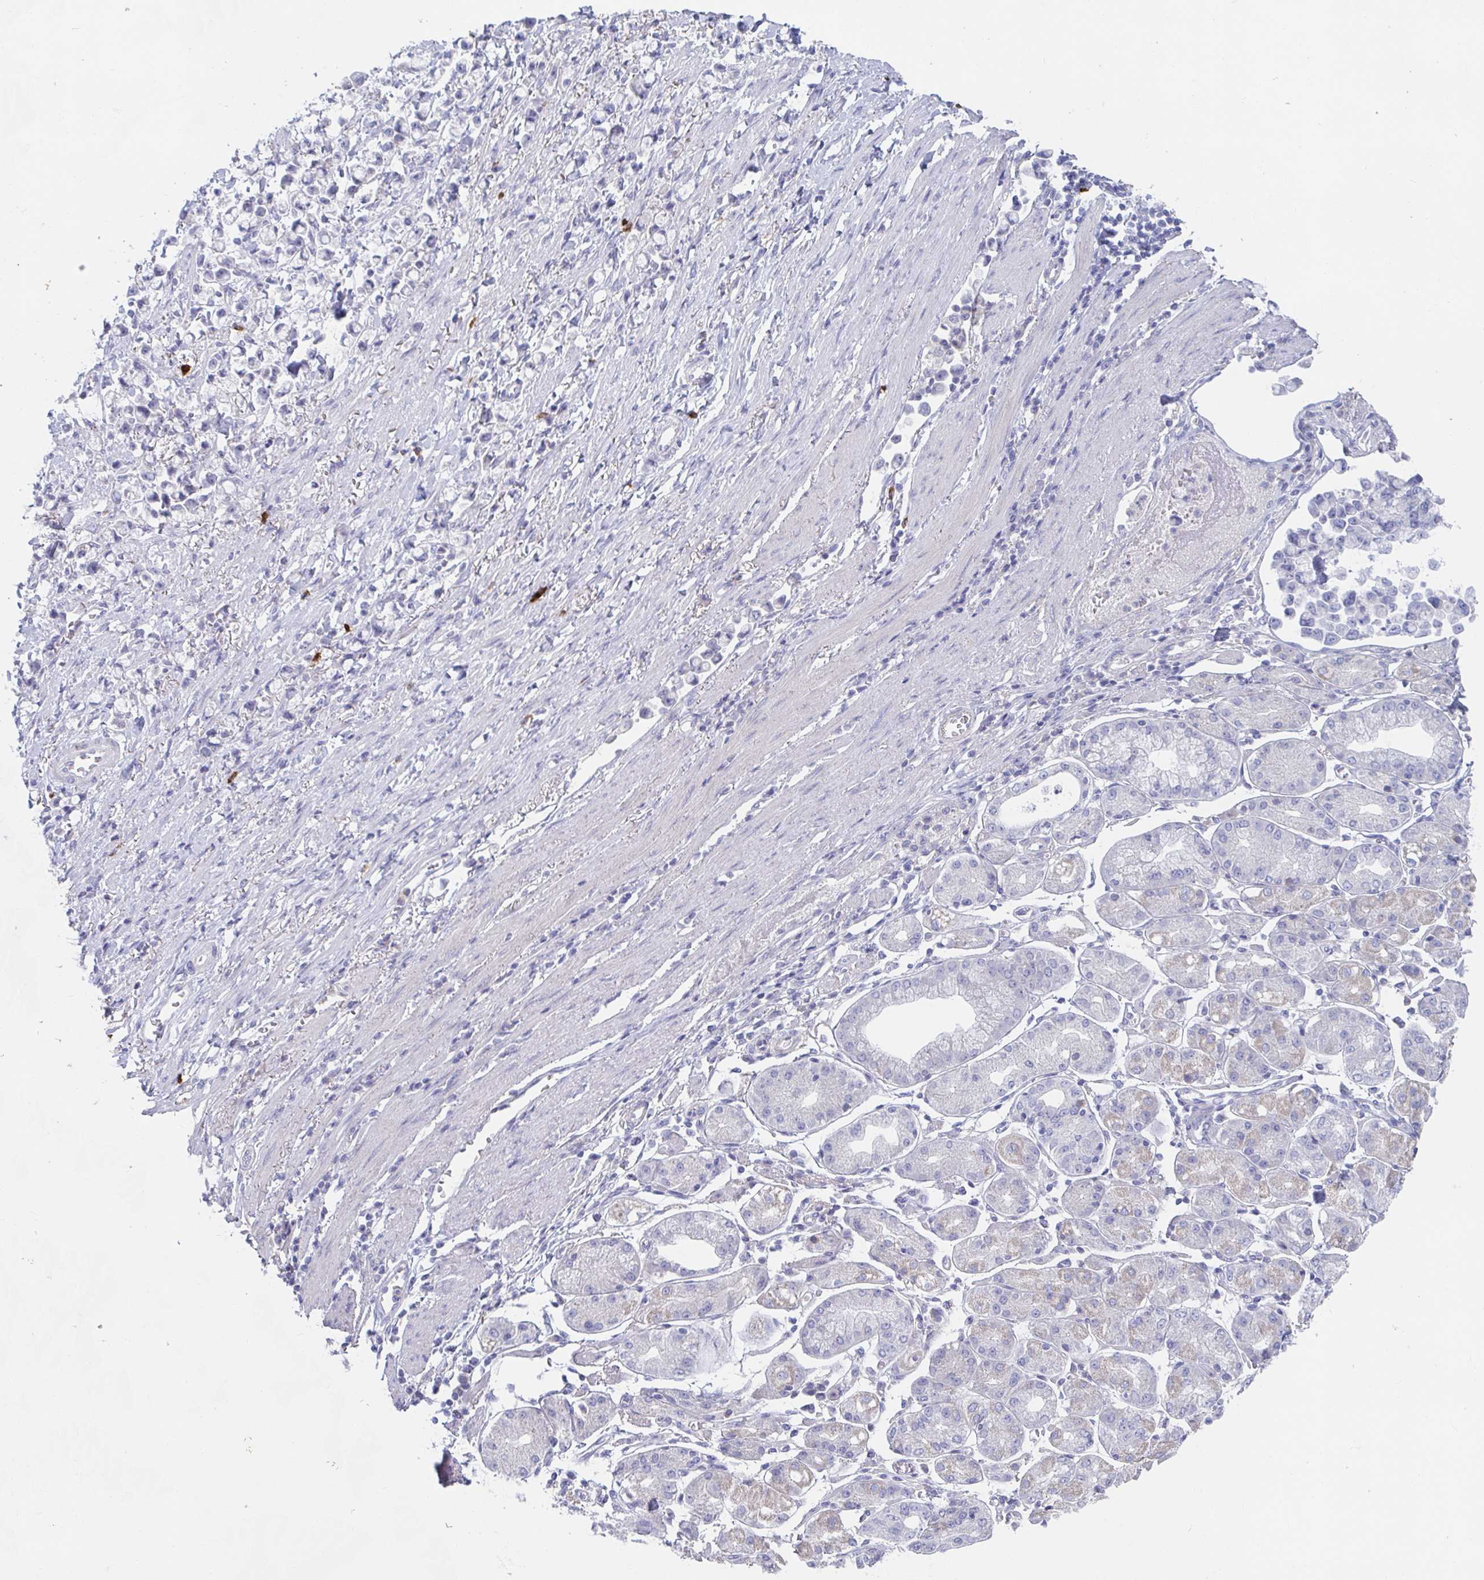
{"staining": {"intensity": "negative", "quantity": "none", "location": "none"}, "tissue": "stomach cancer", "cell_type": "Tumor cells", "image_type": "cancer", "snomed": [{"axis": "morphology", "description": "Adenocarcinoma, NOS"}, {"axis": "topography", "description": "Stomach"}], "caption": "Tumor cells show no significant staining in stomach cancer (adenocarcinoma).", "gene": "KCNK5", "patient": {"sex": "female", "age": 81}}